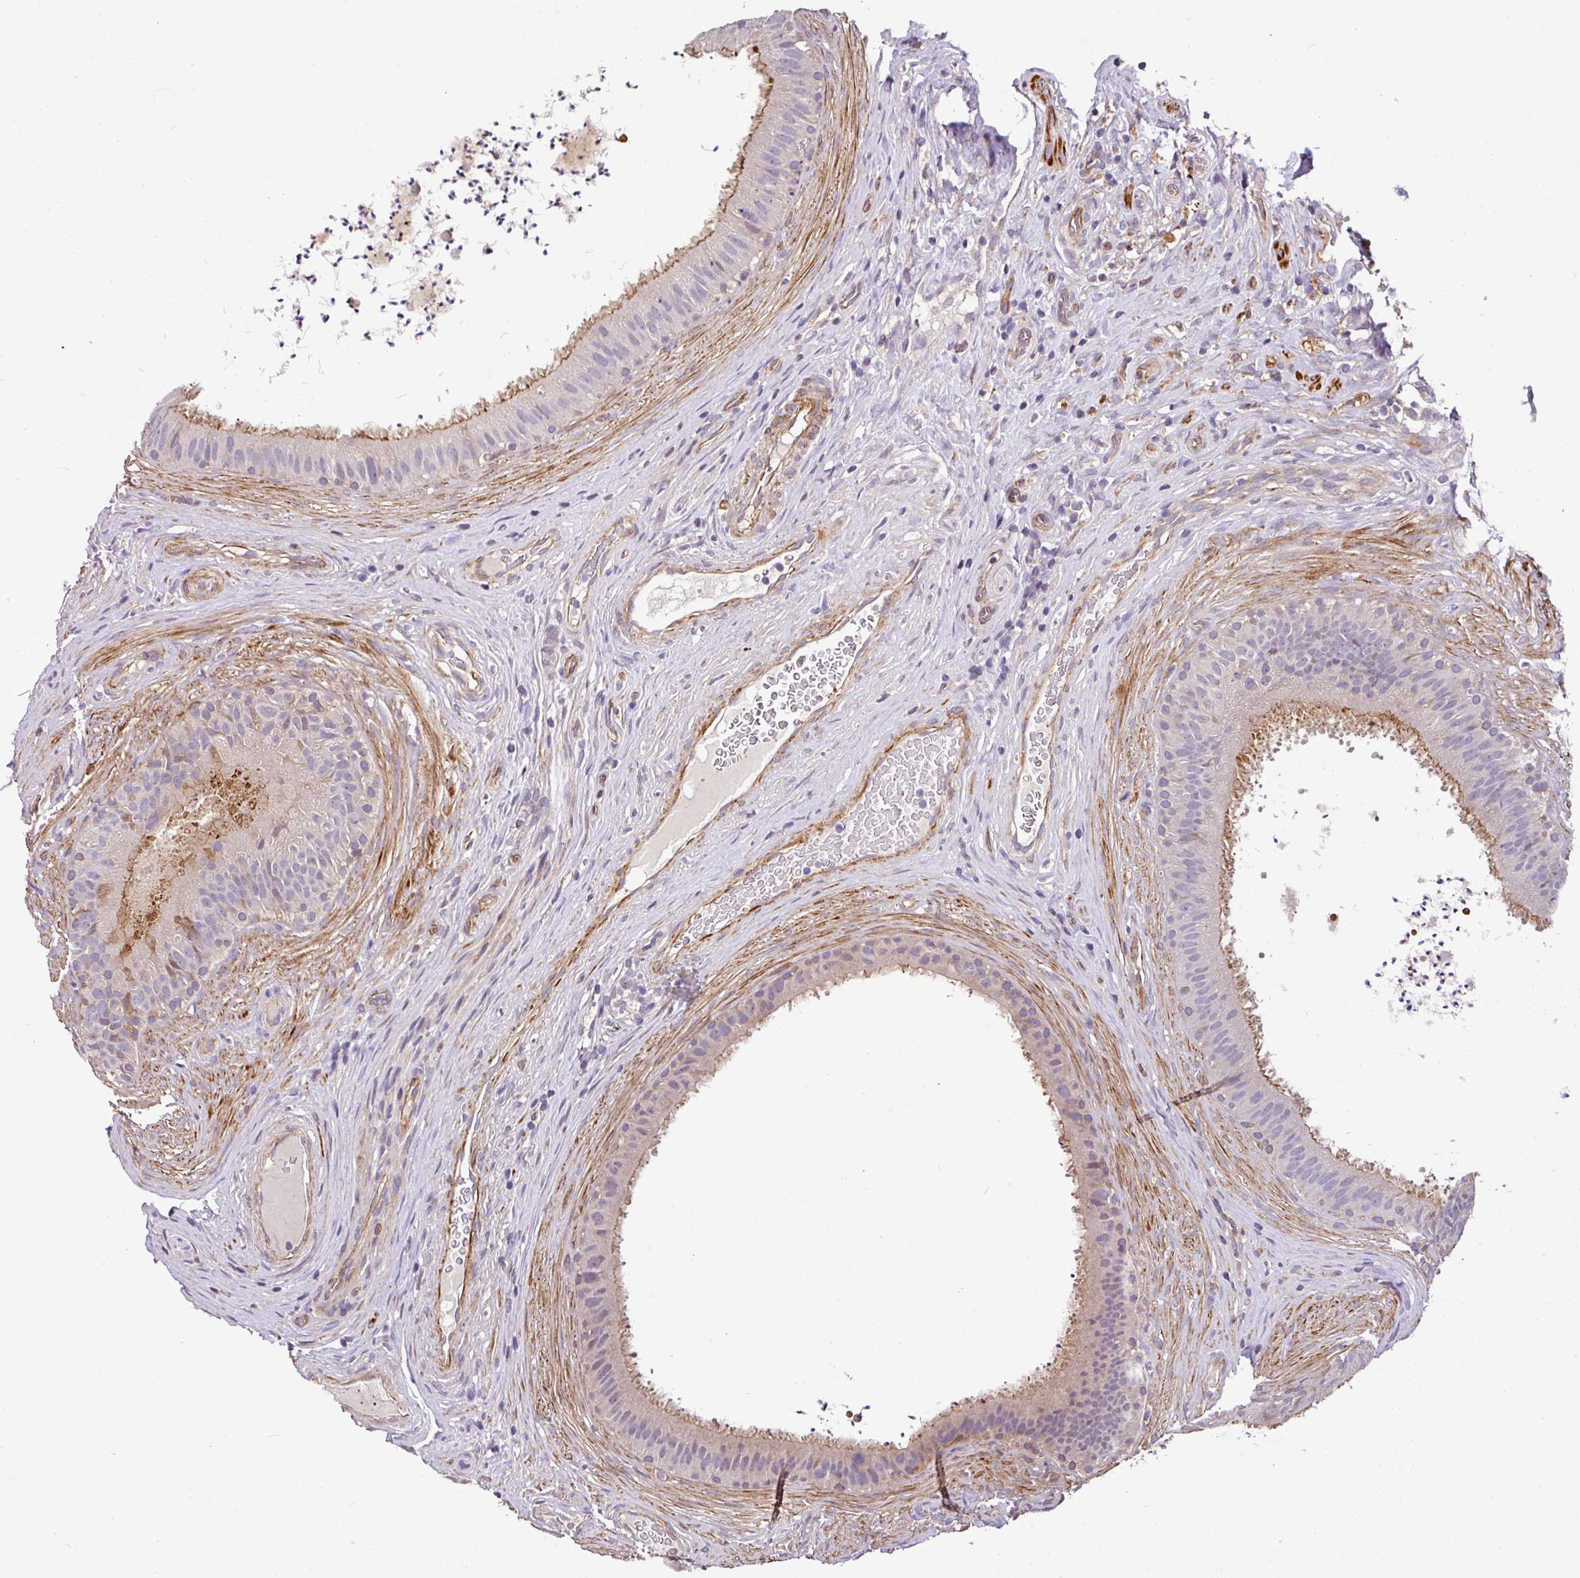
{"staining": {"intensity": "moderate", "quantity": "25%-75%", "location": "cytoplasmic/membranous"}, "tissue": "epididymis", "cell_type": "Glandular cells", "image_type": "normal", "snomed": [{"axis": "morphology", "description": "Normal tissue, NOS"}, {"axis": "topography", "description": "Testis"}, {"axis": "topography", "description": "Epididymis"}], "caption": "Protein staining of normal epididymis shows moderate cytoplasmic/membranous expression in approximately 25%-75% of glandular cells. (Stains: DAB in brown, nuclei in blue, Microscopy: brightfield microscopy at high magnification).", "gene": "CASS4", "patient": {"sex": "male", "age": 41}}